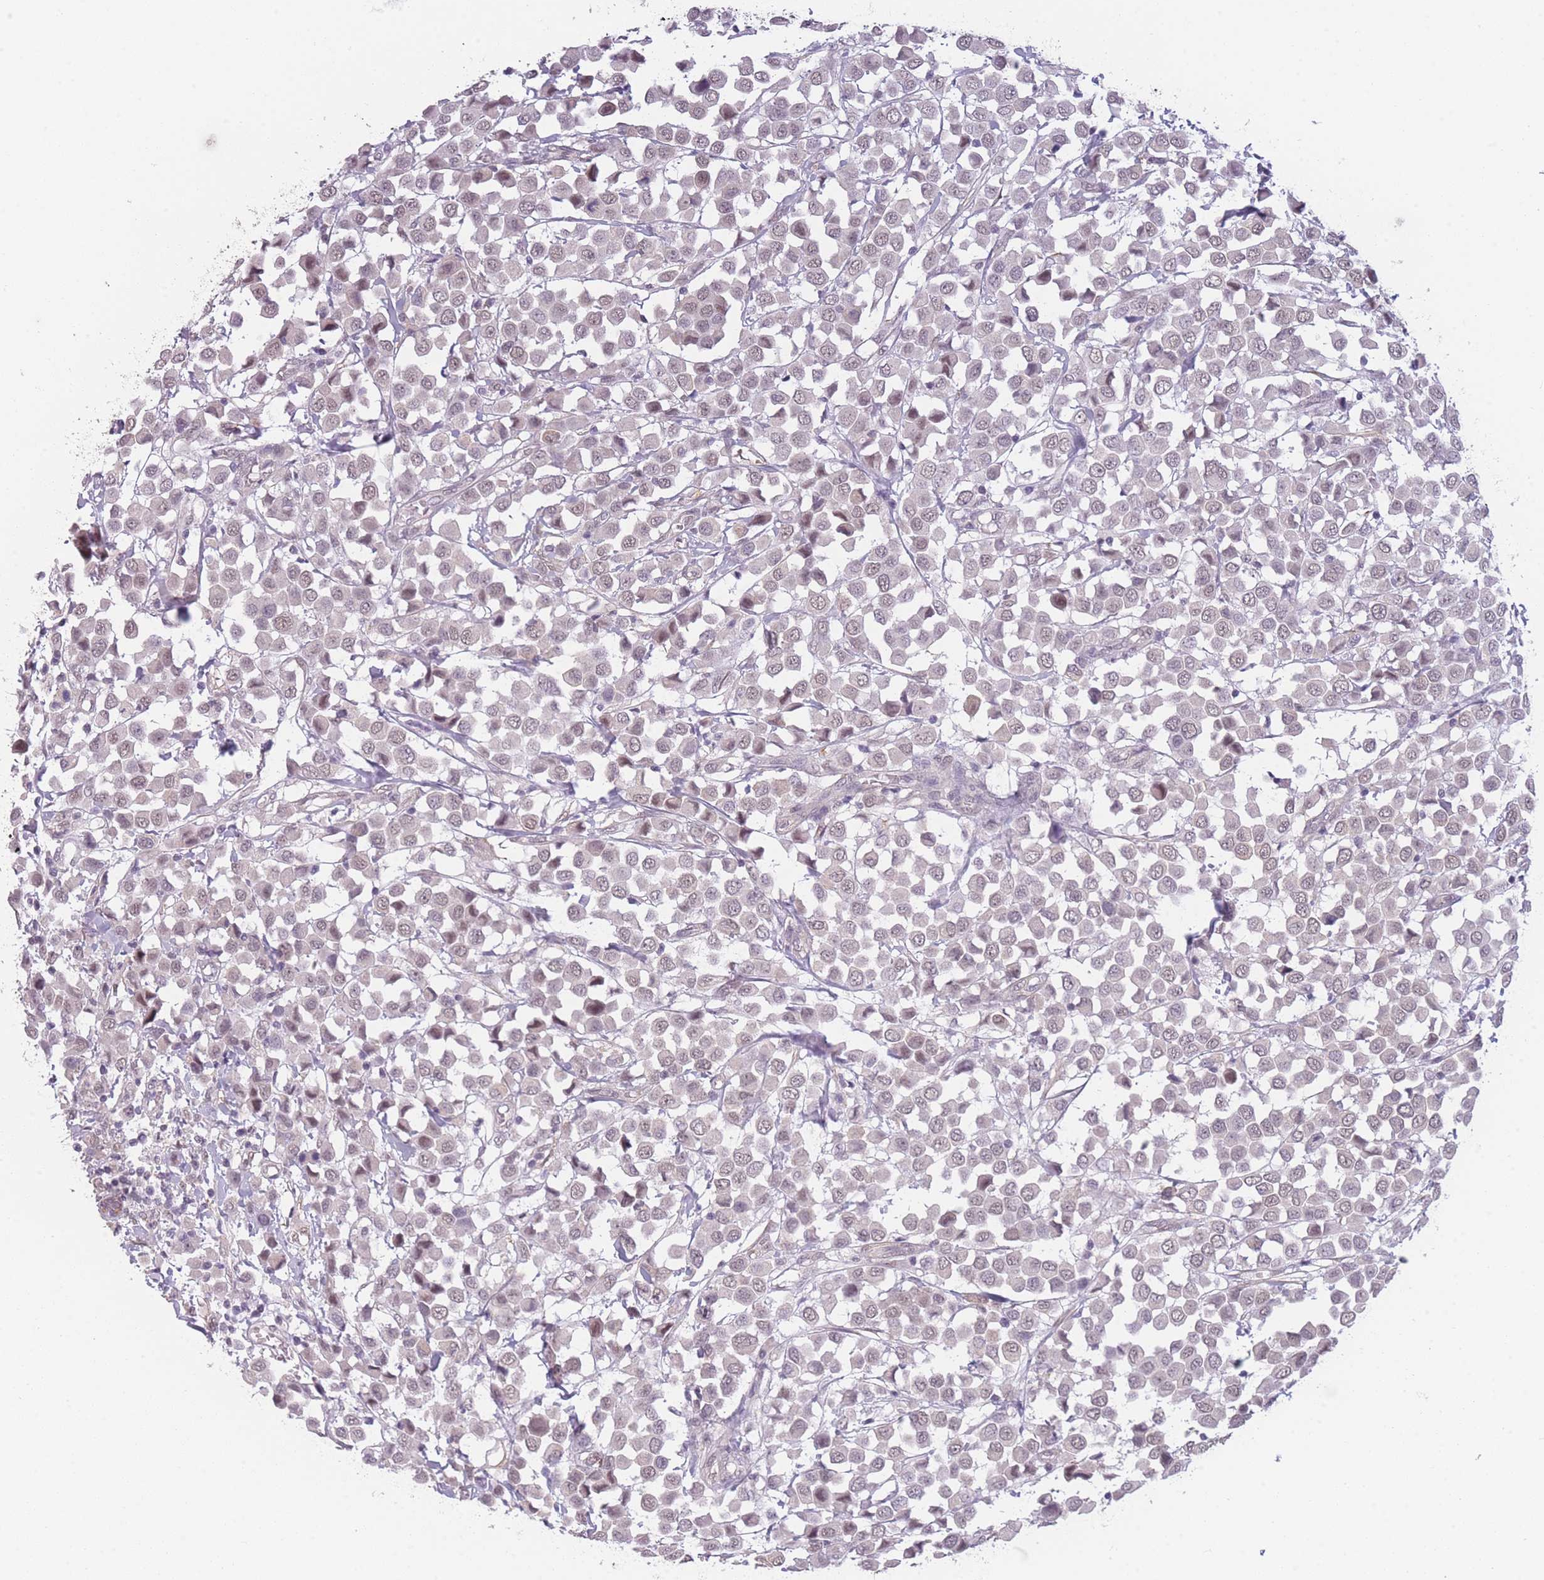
{"staining": {"intensity": "weak", "quantity": ">75%", "location": "nuclear"}, "tissue": "breast cancer", "cell_type": "Tumor cells", "image_type": "cancer", "snomed": [{"axis": "morphology", "description": "Duct carcinoma"}, {"axis": "topography", "description": "Breast"}], "caption": "This is a histology image of immunohistochemistry staining of invasive ductal carcinoma (breast), which shows weak positivity in the nuclear of tumor cells.", "gene": "SIN3B", "patient": {"sex": "female", "age": 61}}